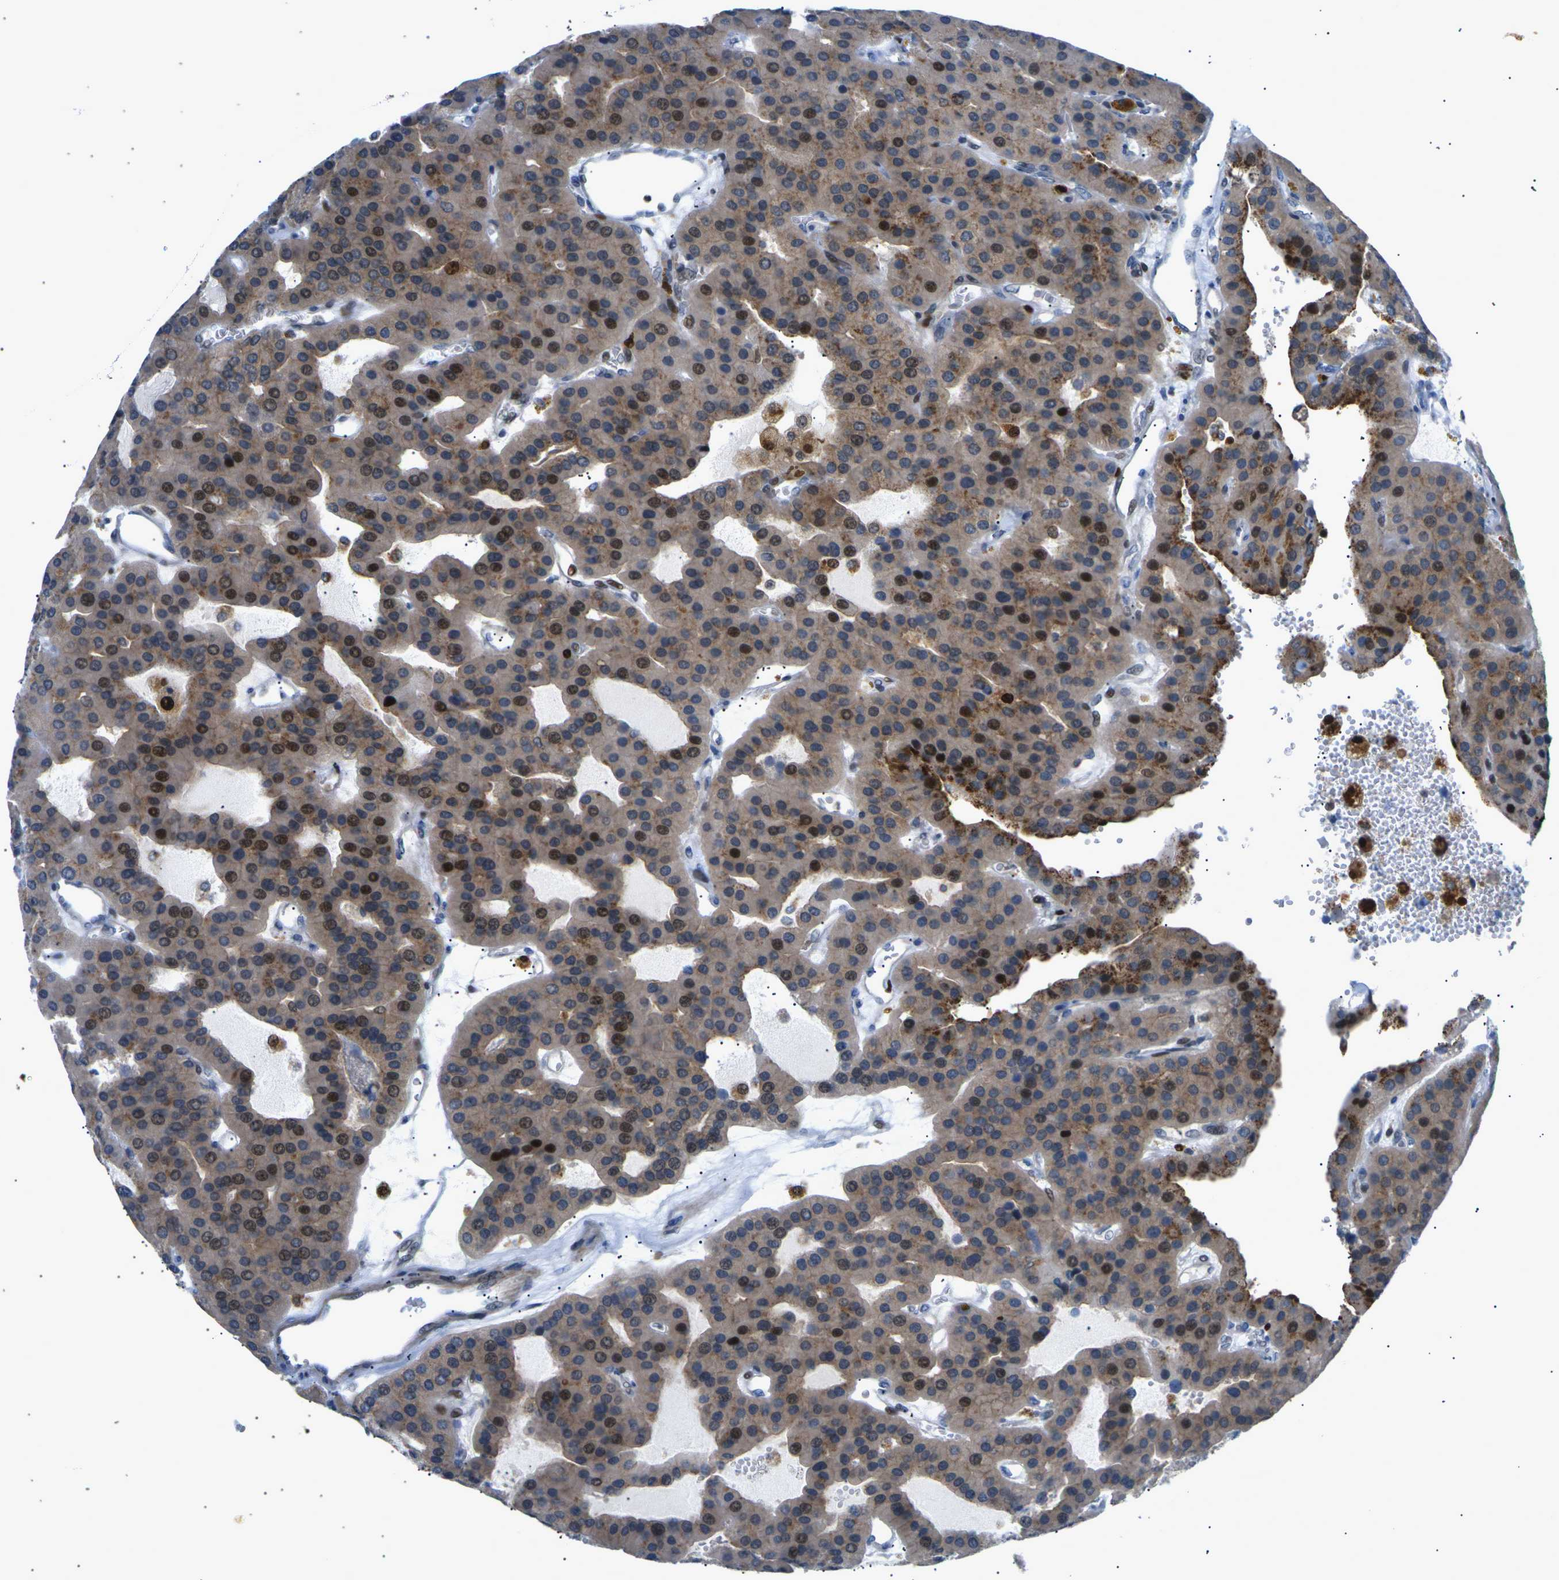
{"staining": {"intensity": "strong", "quantity": "25%-75%", "location": "cytoplasmic/membranous,nuclear"}, "tissue": "parathyroid gland", "cell_type": "Glandular cells", "image_type": "normal", "snomed": [{"axis": "morphology", "description": "Normal tissue, NOS"}, {"axis": "morphology", "description": "Adenoma, NOS"}, {"axis": "topography", "description": "Parathyroid gland"}], "caption": "Immunohistochemical staining of normal human parathyroid gland exhibits strong cytoplasmic/membranous,nuclear protein expression in about 25%-75% of glandular cells. (Stains: DAB in brown, nuclei in blue, Microscopy: brightfield microscopy at high magnification).", "gene": "RPS6KA3", "patient": {"sex": "female", "age": 86}}